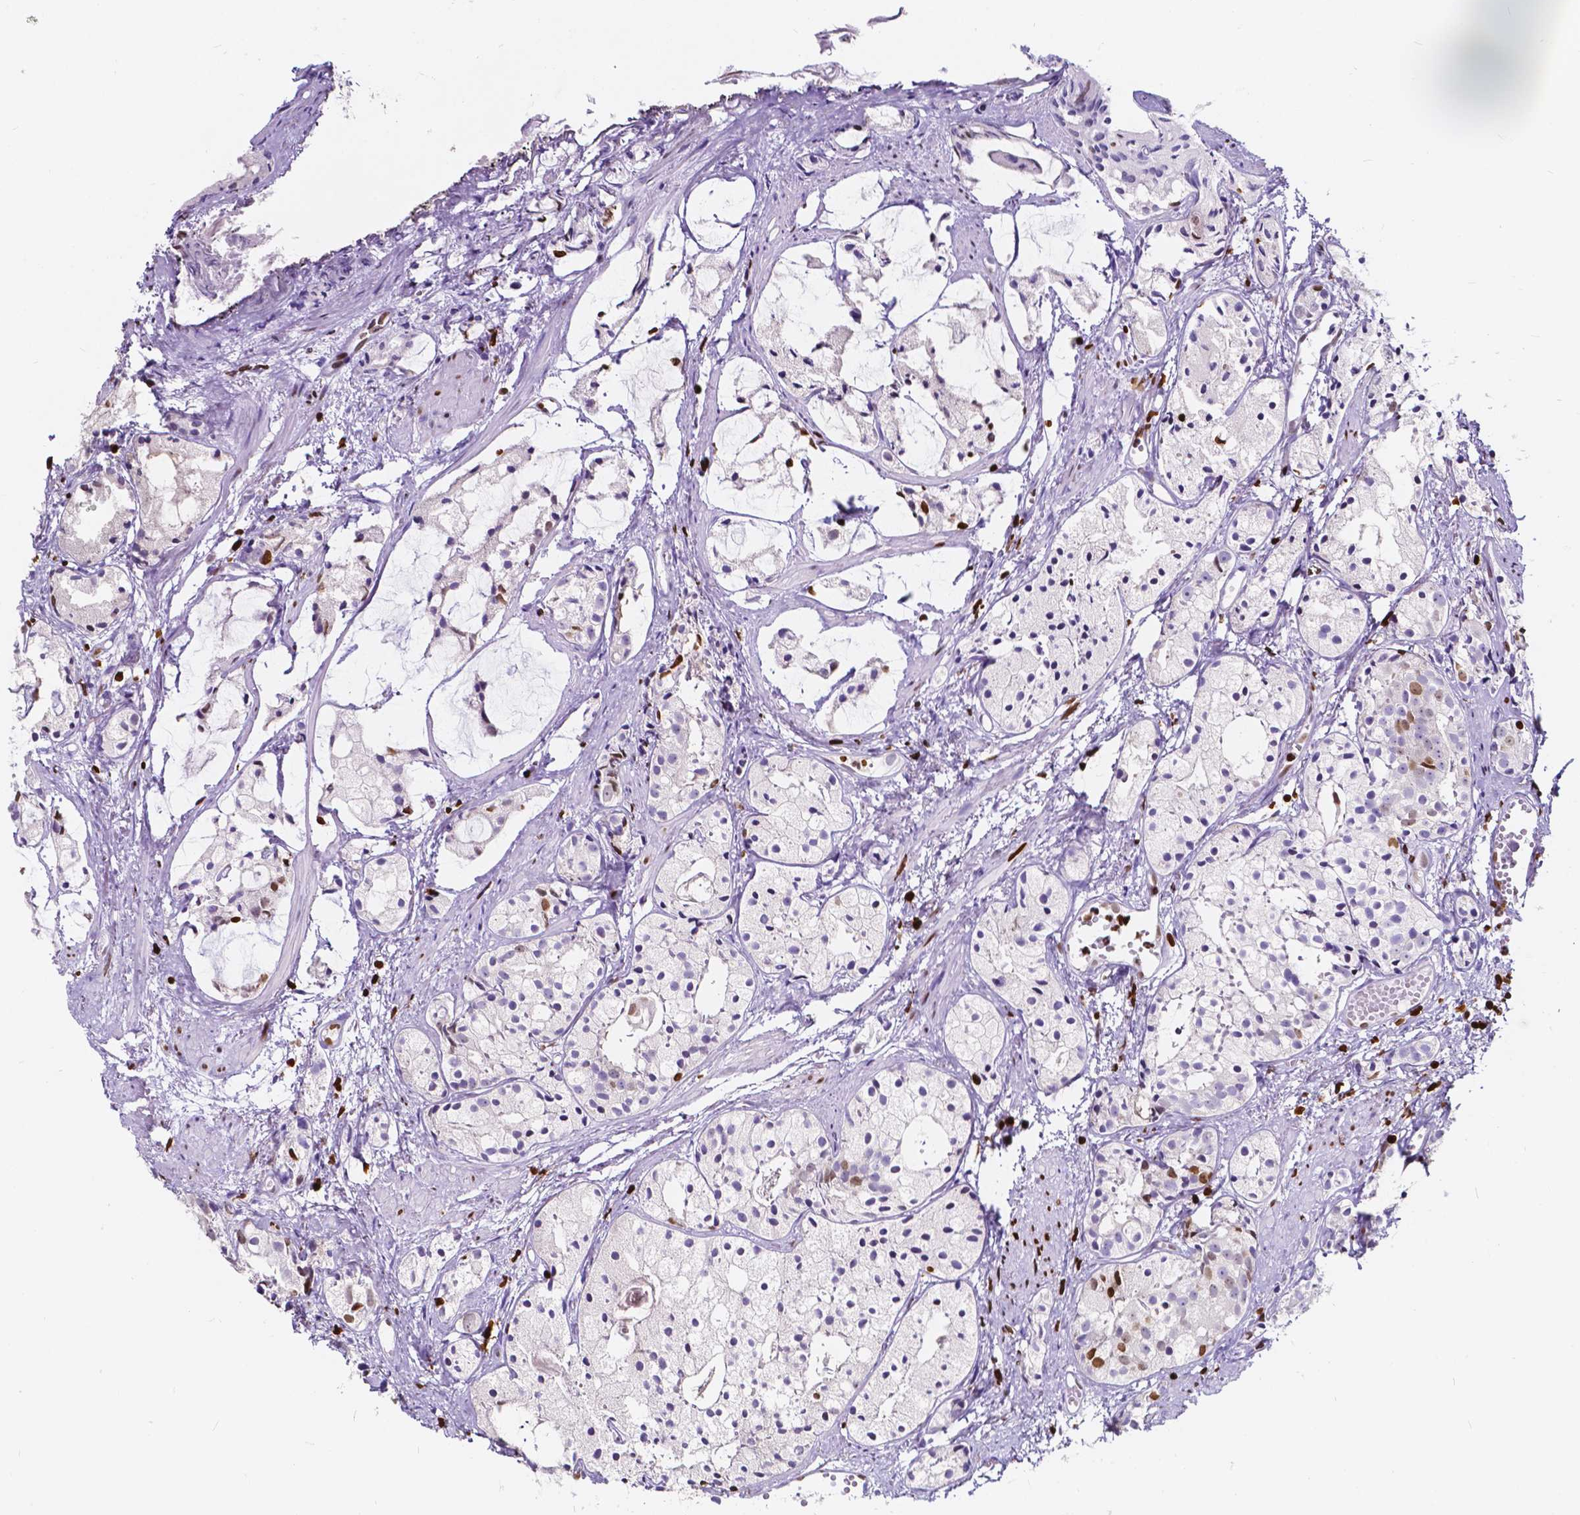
{"staining": {"intensity": "moderate", "quantity": "<25%", "location": "nuclear"}, "tissue": "prostate cancer", "cell_type": "Tumor cells", "image_type": "cancer", "snomed": [{"axis": "morphology", "description": "Adenocarcinoma, High grade"}, {"axis": "topography", "description": "Prostate"}], "caption": "Protein staining of prostate cancer tissue shows moderate nuclear expression in about <25% of tumor cells.", "gene": "CBY3", "patient": {"sex": "male", "age": 85}}